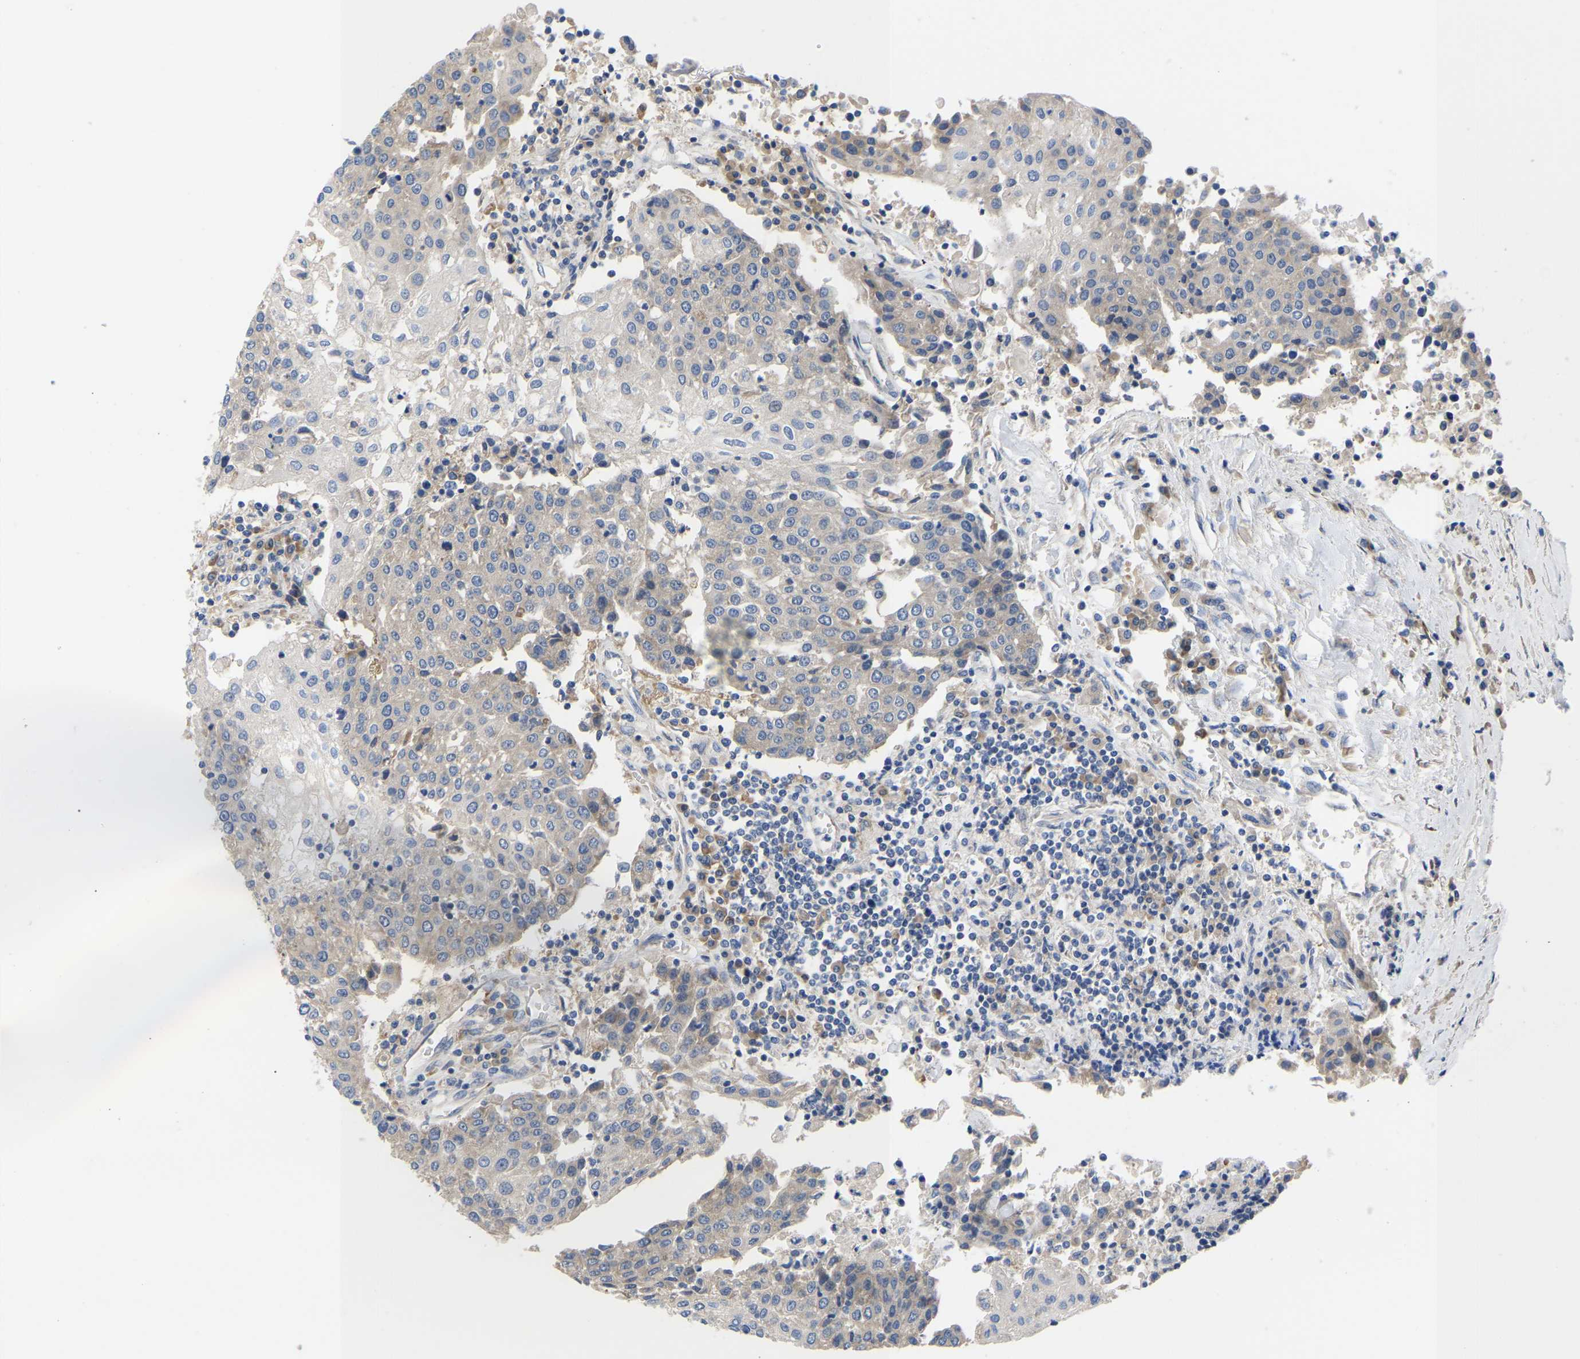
{"staining": {"intensity": "weak", "quantity": "<25%", "location": "cytoplasmic/membranous"}, "tissue": "urothelial cancer", "cell_type": "Tumor cells", "image_type": "cancer", "snomed": [{"axis": "morphology", "description": "Urothelial carcinoma, High grade"}, {"axis": "topography", "description": "Urinary bladder"}], "caption": "The immunohistochemistry (IHC) image has no significant positivity in tumor cells of urothelial cancer tissue.", "gene": "ABCA10", "patient": {"sex": "female", "age": 85}}